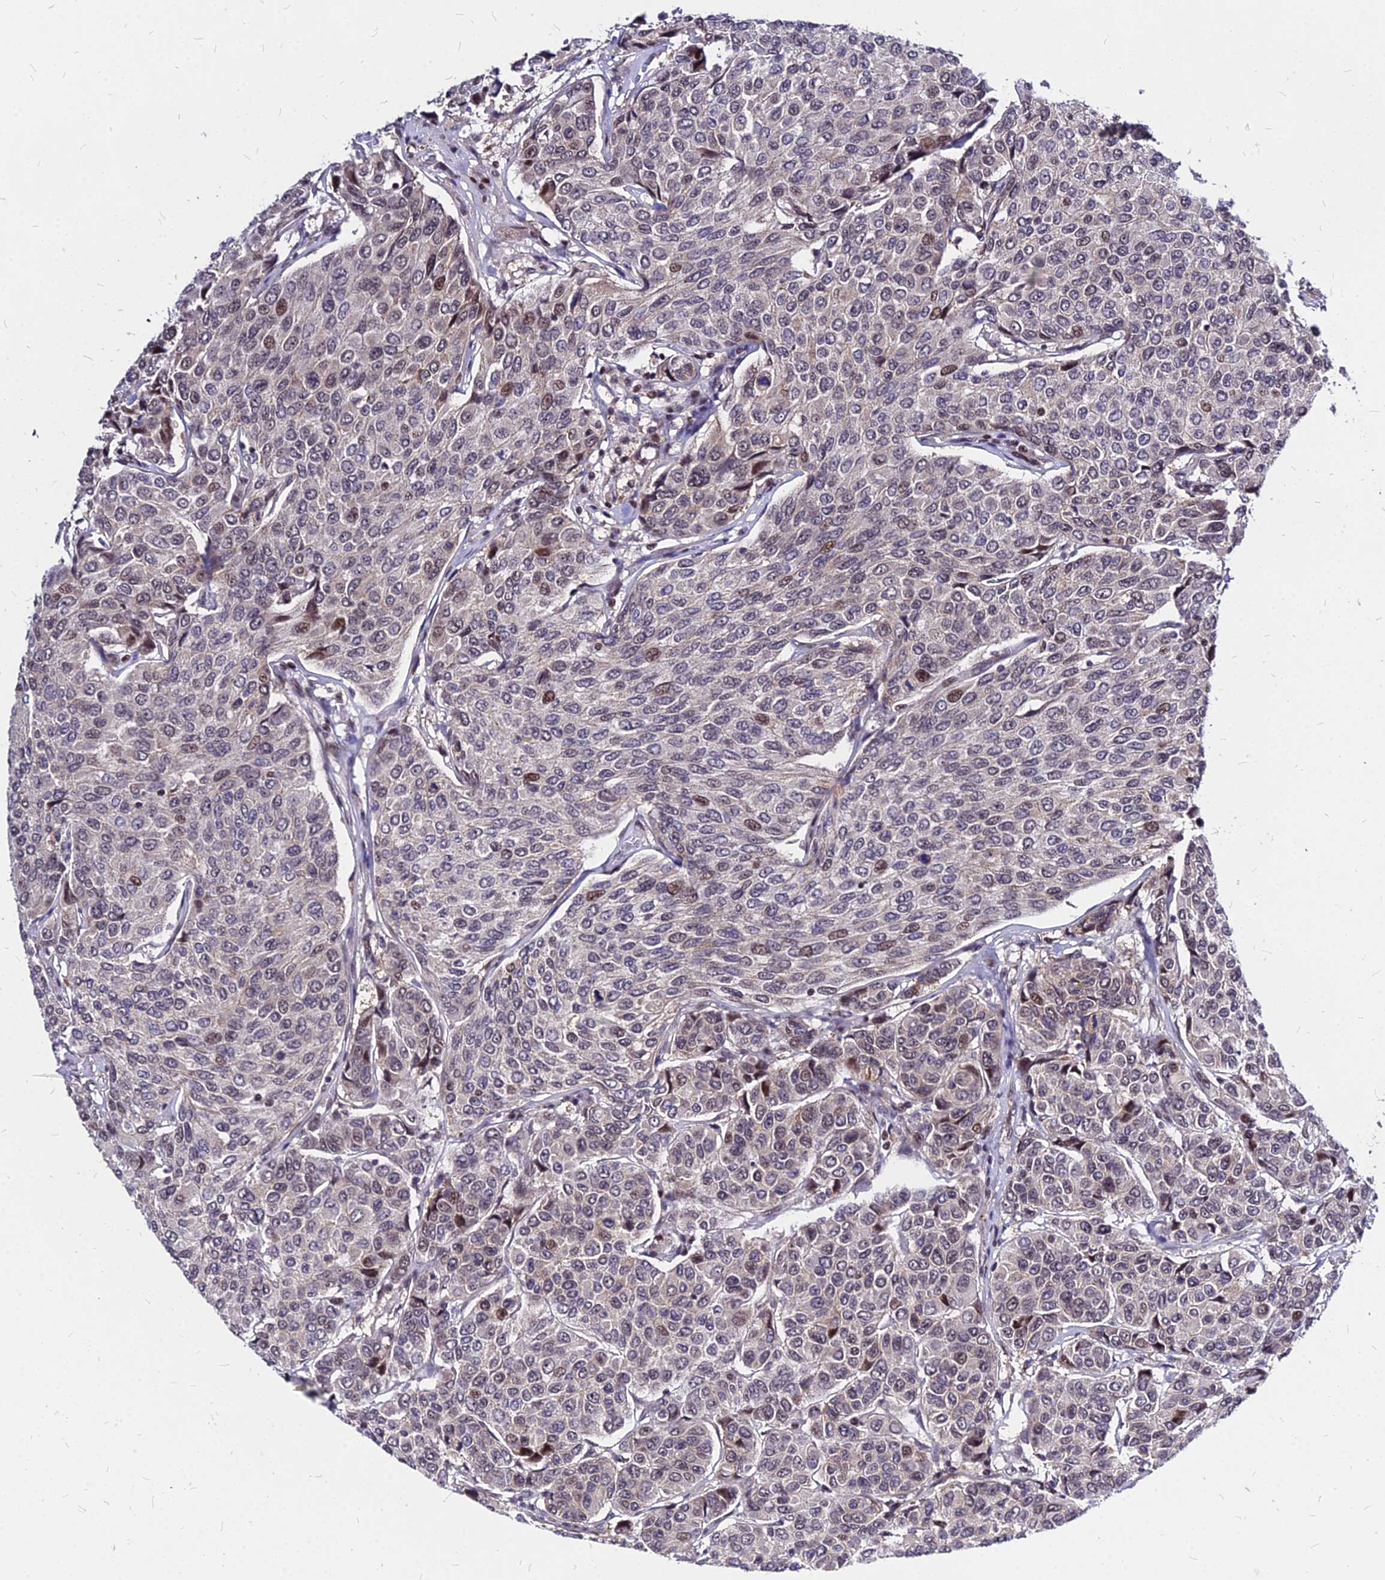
{"staining": {"intensity": "moderate", "quantity": "<25%", "location": "nuclear"}, "tissue": "breast cancer", "cell_type": "Tumor cells", "image_type": "cancer", "snomed": [{"axis": "morphology", "description": "Duct carcinoma"}, {"axis": "topography", "description": "Breast"}], "caption": "Protein staining shows moderate nuclear staining in approximately <25% of tumor cells in breast cancer (intraductal carcinoma).", "gene": "DDX55", "patient": {"sex": "female", "age": 55}}